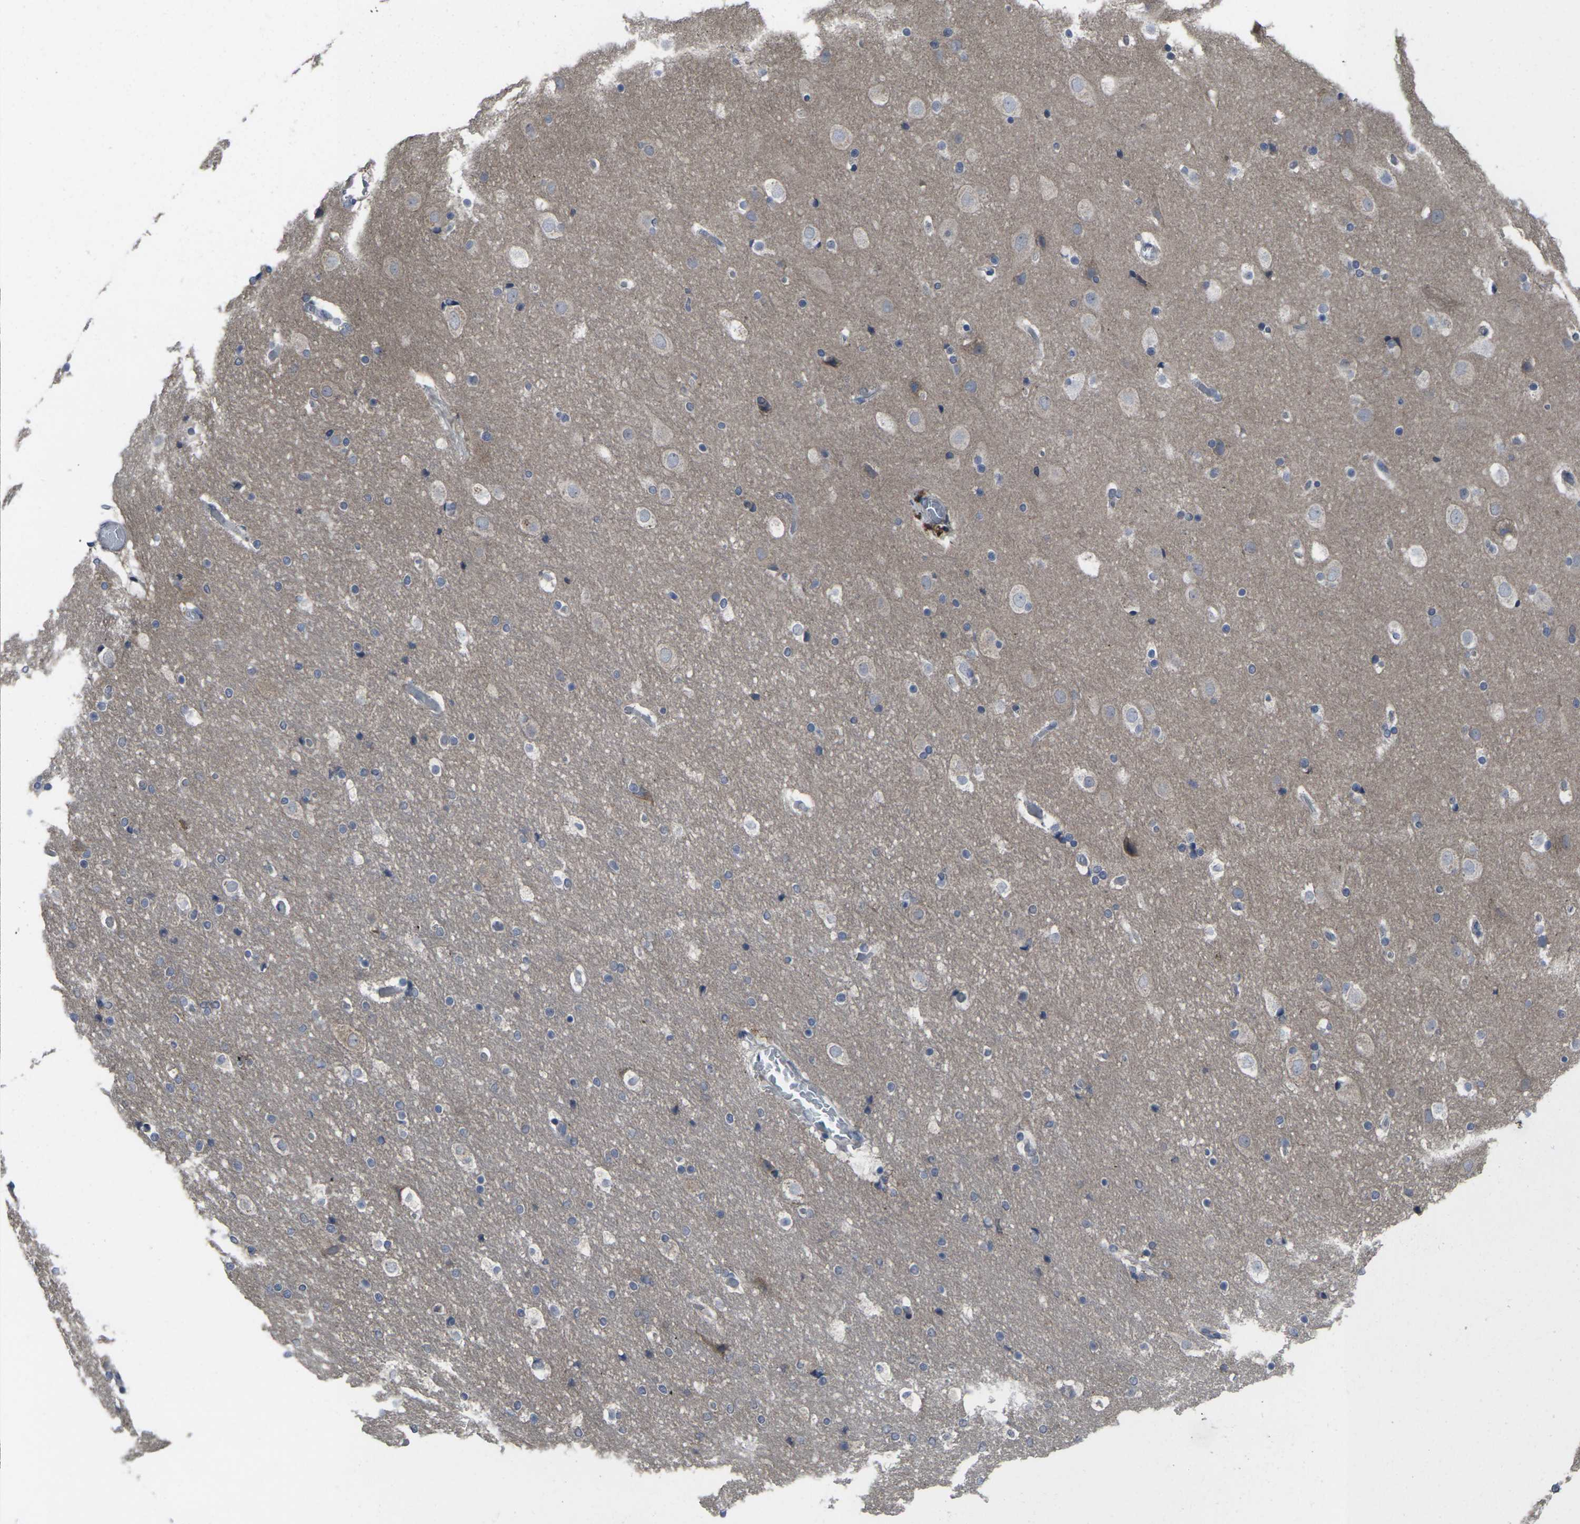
{"staining": {"intensity": "negative", "quantity": "none", "location": "none"}, "tissue": "cerebral cortex", "cell_type": "Endothelial cells", "image_type": "normal", "snomed": [{"axis": "morphology", "description": "Normal tissue, NOS"}, {"axis": "topography", "description": "Cerebral cortex"}], "caption": "Human cerebral cortex stained for a protein using IHC demonstrates no expression in endothelial cells.", "gene": "CCR10", "patient": {"sex": "male", "age": 57}}